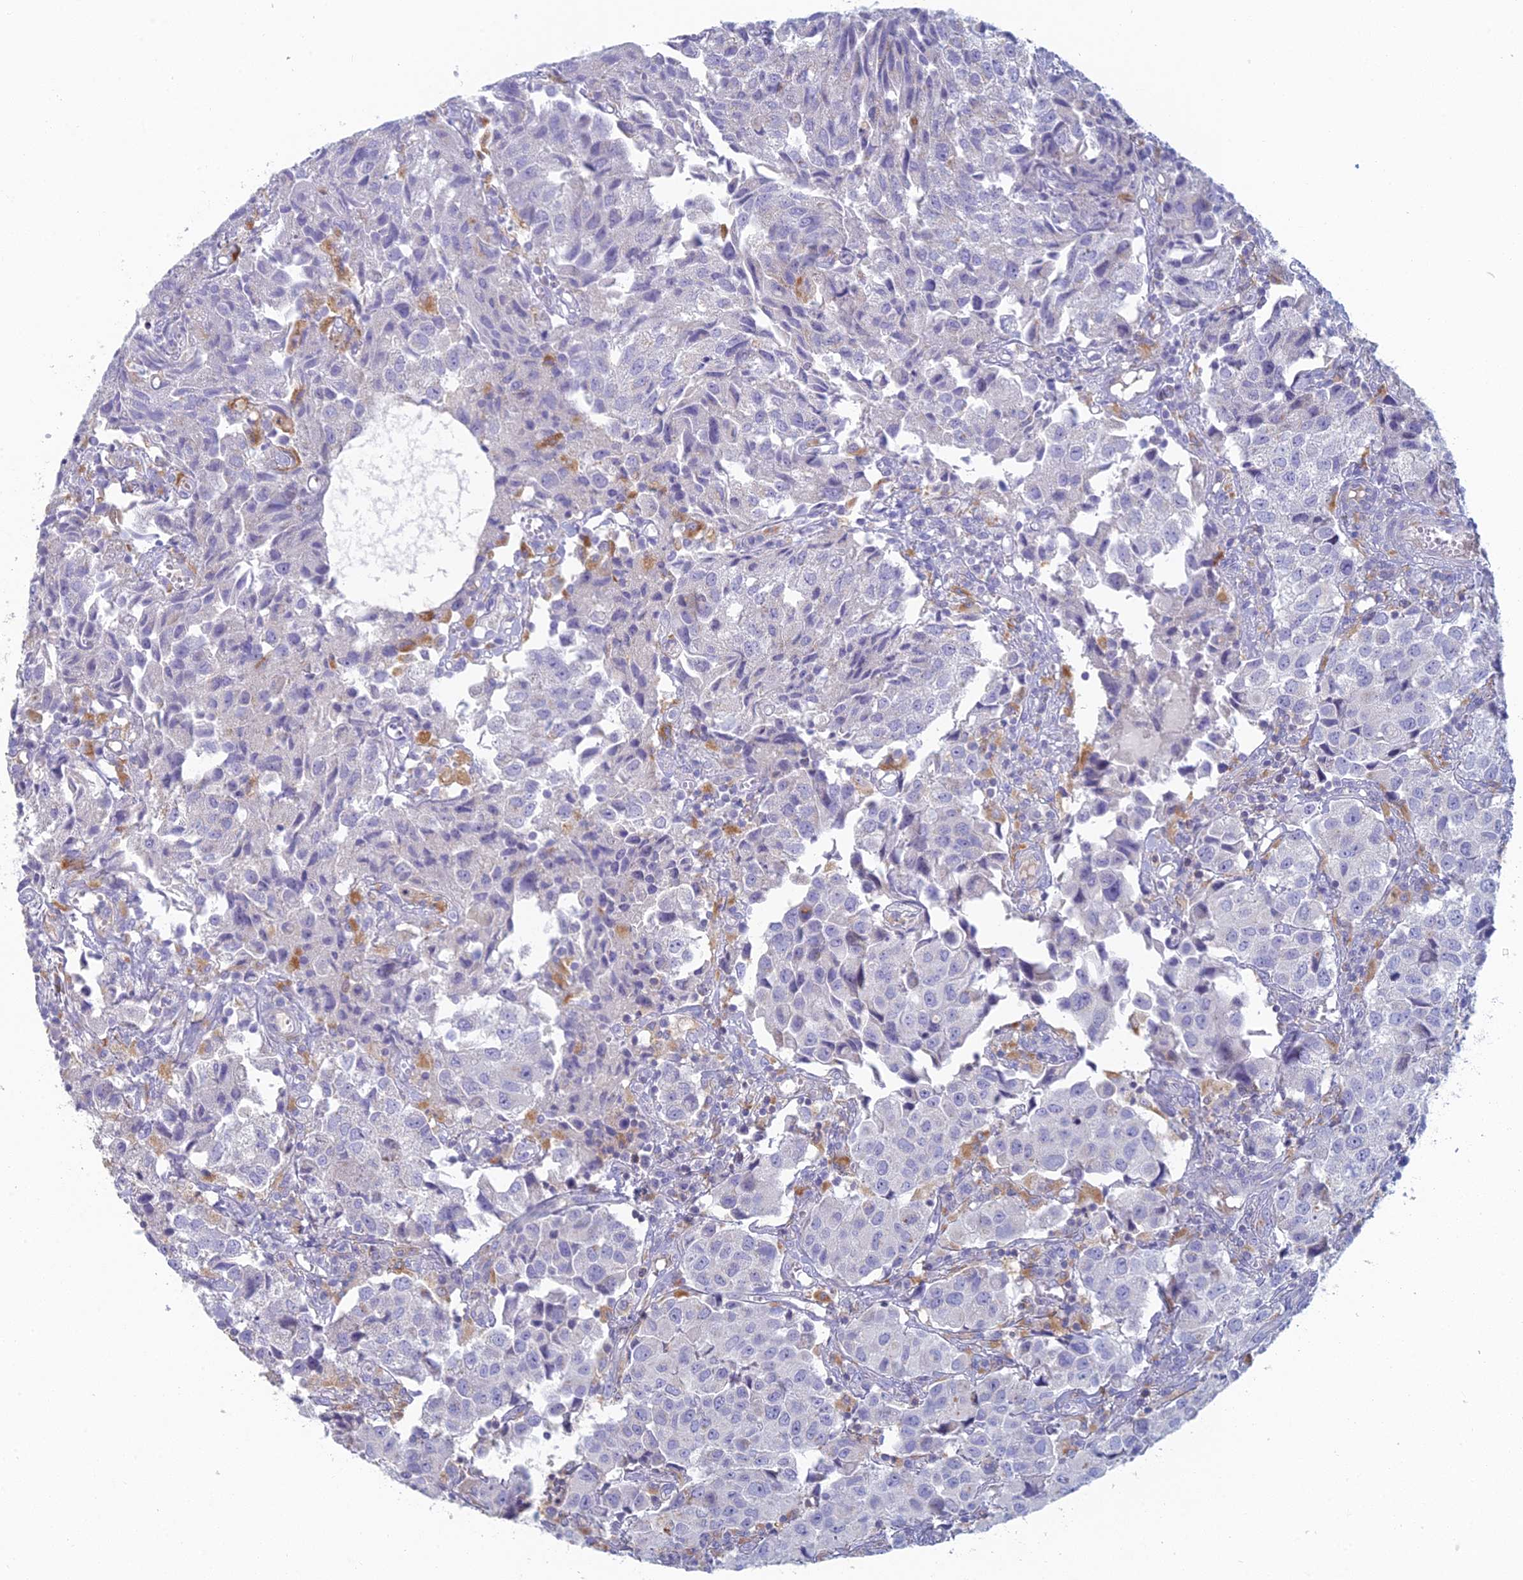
{"staining": {"intensity": "negative", "quantity": "none", "location": "none"}, "tissue": "urothelial cancer", "cell_type": "Tumor cells", "image_type": "cancer", "snomed": [{"axis": "morphology", "description": "Urothelial carcinoma, High grade"}, {"axis": "topography", "description": "Urinary bladder"}], "caption": "Tumor cells are negative for protein expression in human urothelial carcinoma (high-grade).", "gene": "FERD3L", "patient": {"sex": "female", "age": 75}}